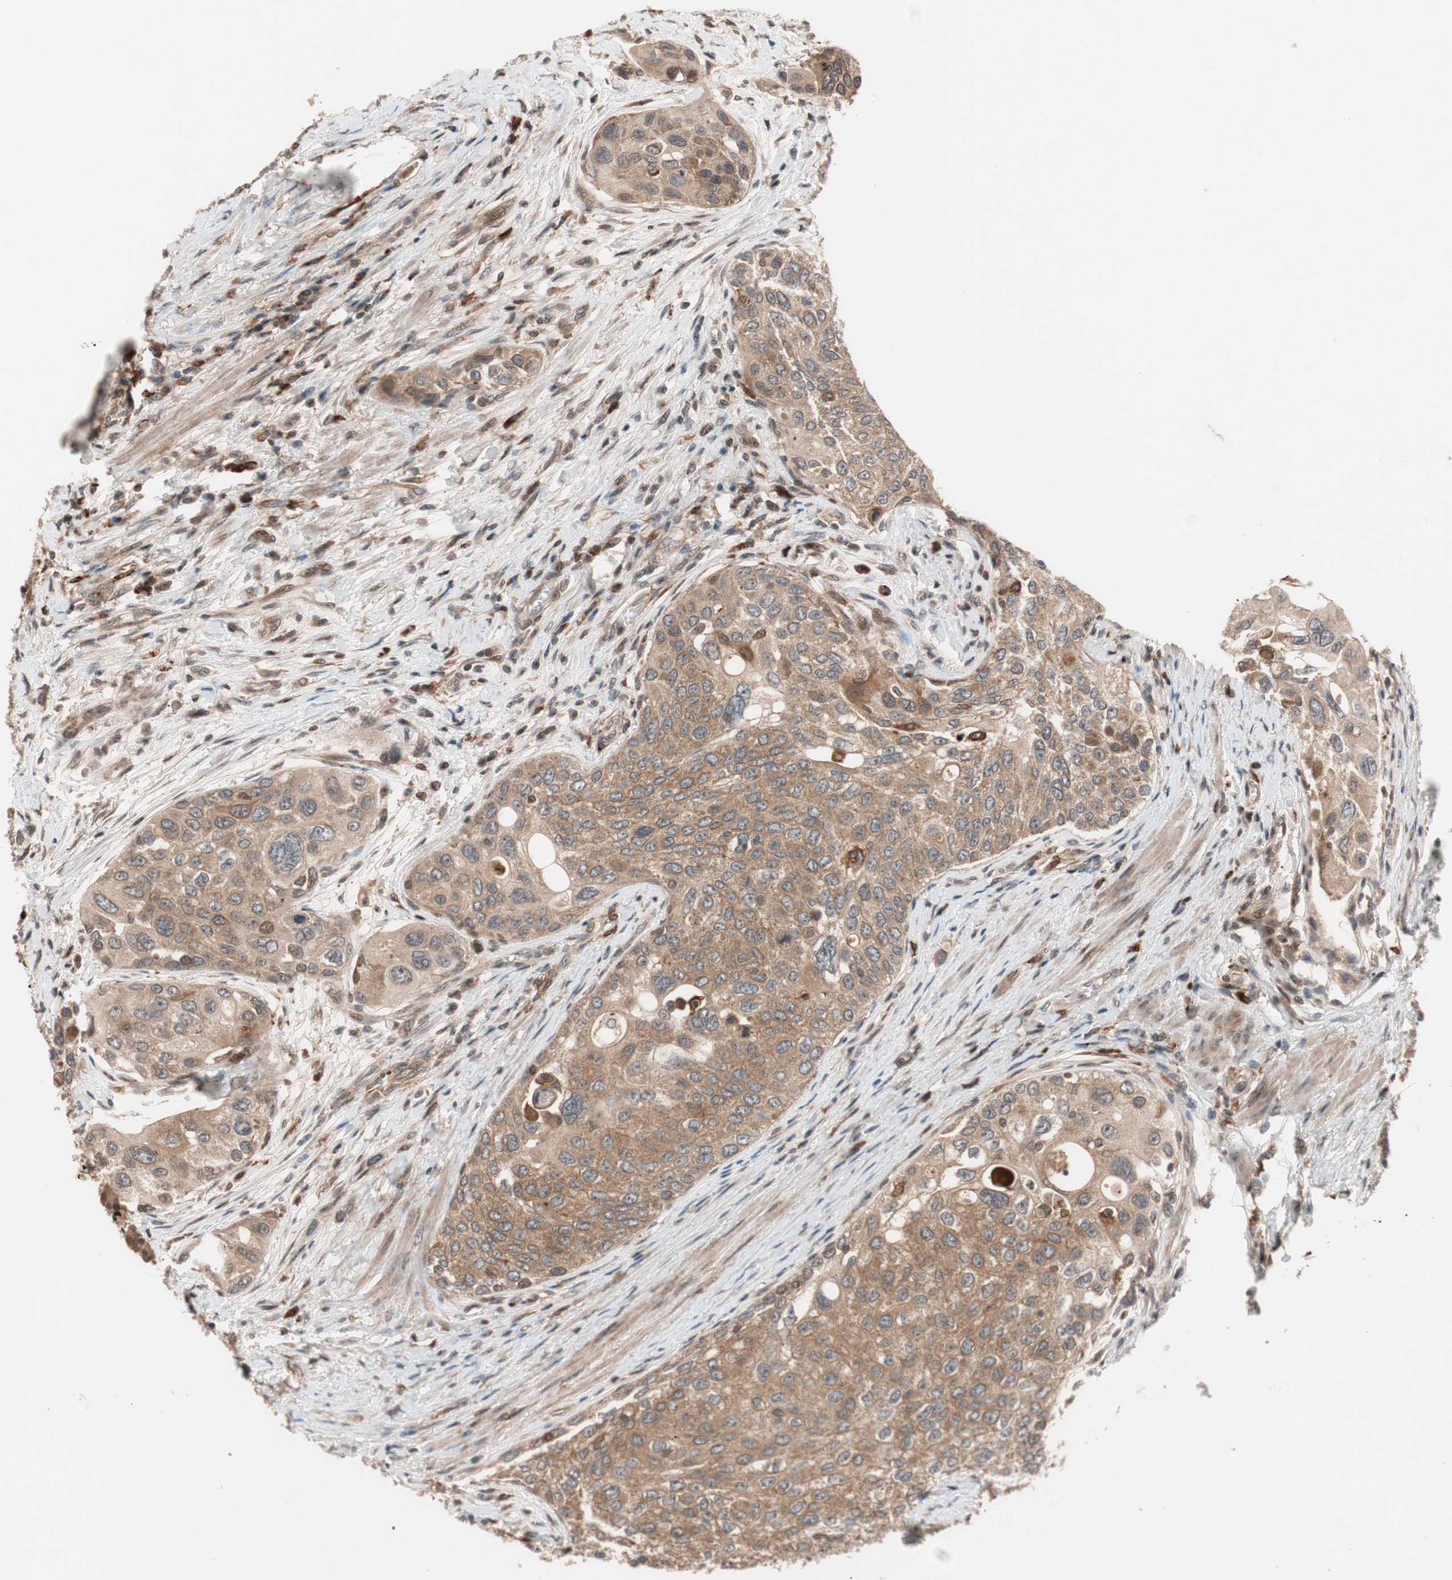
{"staining": {"intensity": "moderate", "quantity": ">75%", "location": "cytoplasmic/membranous"}, "tissue": "urothelial cancer", "cell_type": "Tumor cells", "image_type": "cancer", "snomed": [{"axis": "morphology", "description": "Urothelial carcinoma, High grade"}, {"axis": "topography", "description": "Urinary bladder"}], "caption": "This histopathology image reveals IHC staining of urothelial cancer, with medium moderate cytoplasmic/membranous expression in approximately >75% of tumor cells.", "gene": "NF2", "patient": {"sex": "female", "age": 56}}